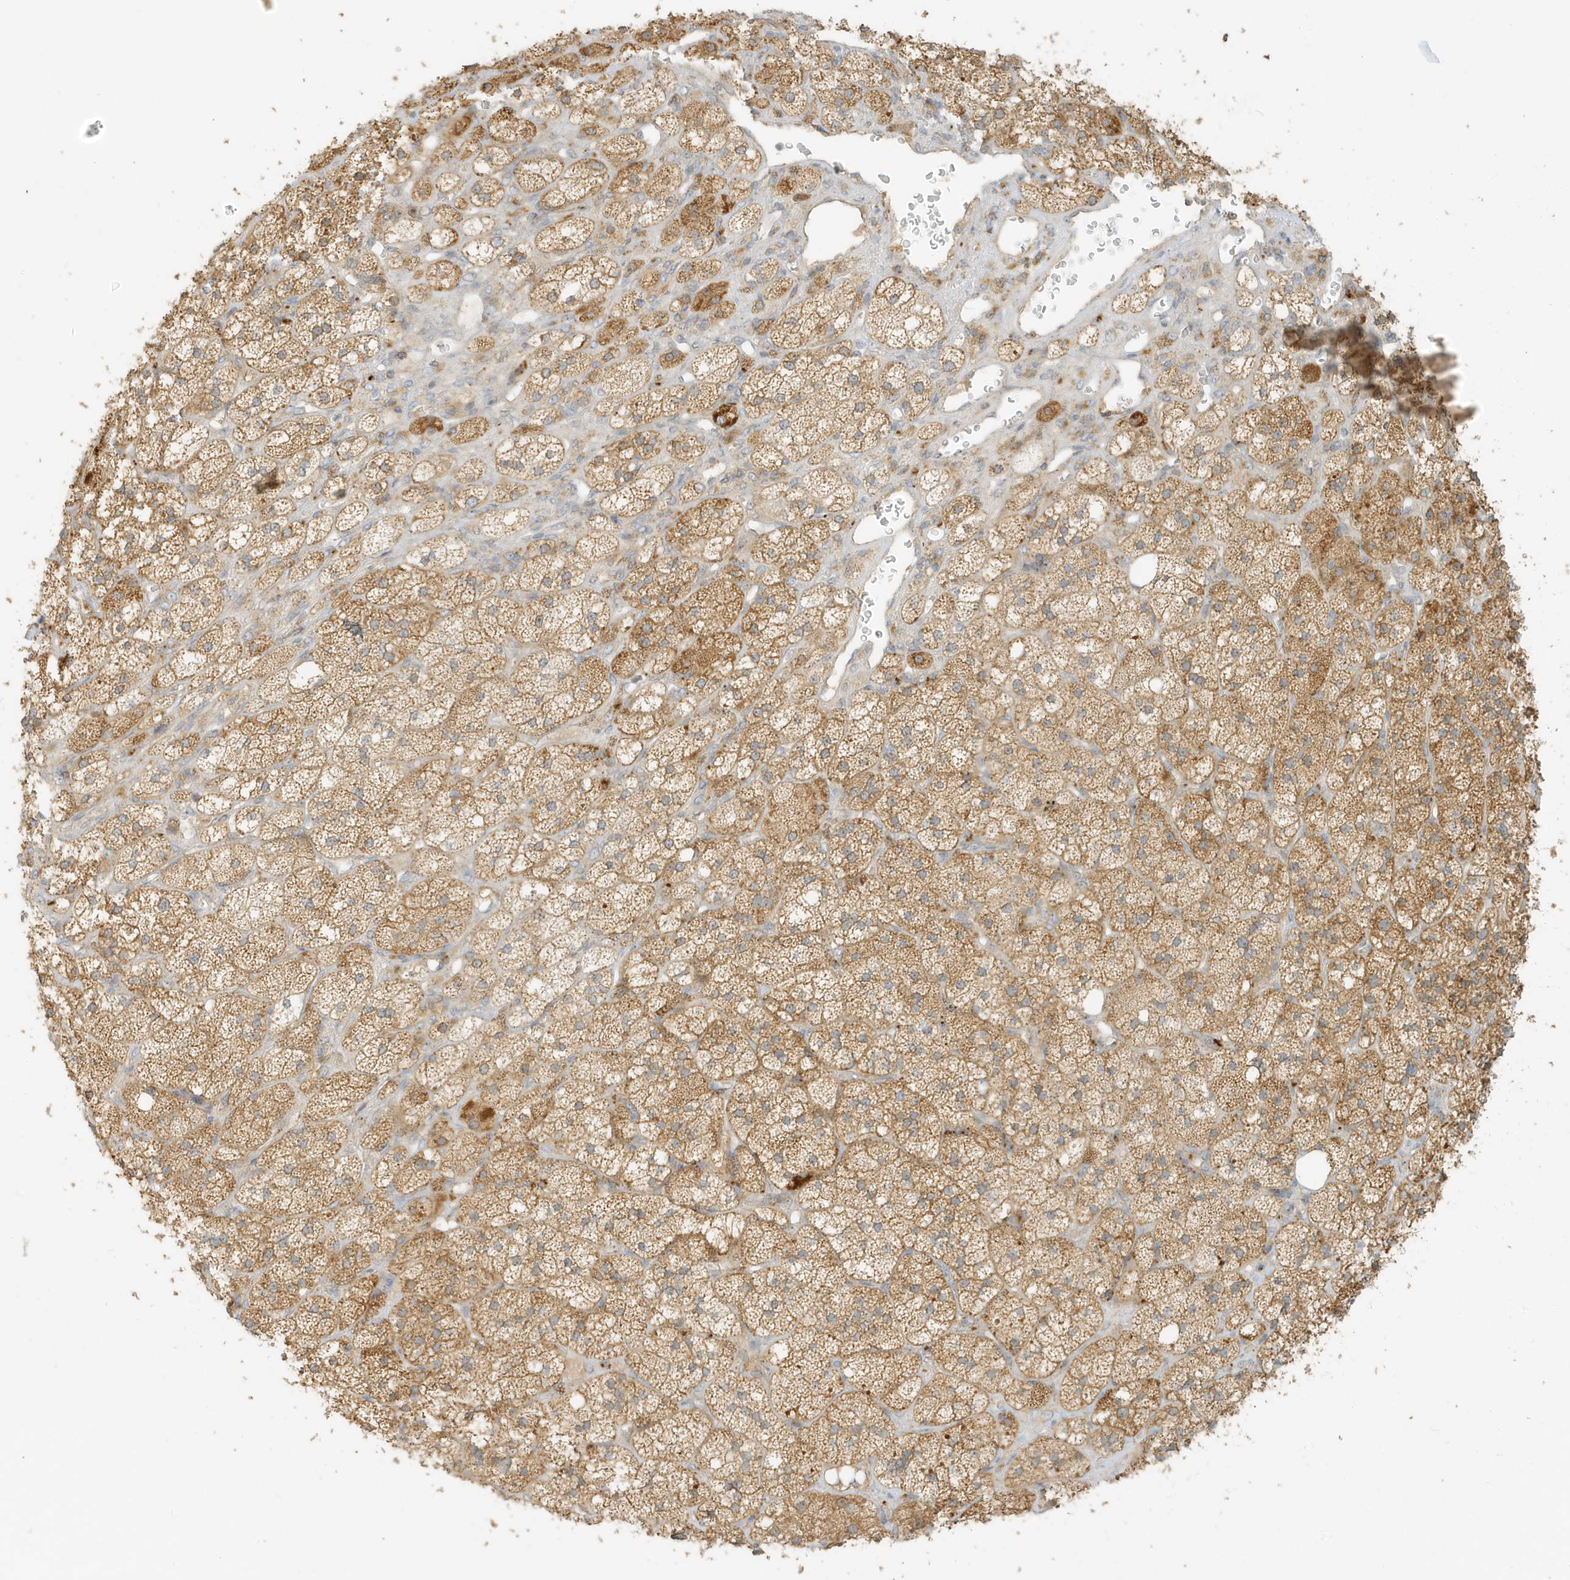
{"staining": {"intensity": "strong", "quantity": ">75%", "location": "cytoplasmic/membranous"}, "tissue": "adrenal gland", "cell_type": "Glandular cells", "image_type": "normal", "snomed": [{"axis": "morphology", "description": "Normal tissue, NOS"}, {"axis": "topography", "description": "Adrenal gland"}], "caption": "Strong cytoplasmic/membranous positivity for a protein is seen in about >75% of glandular cells of normal adrenal gland using immunohistochemistry (IHC).", "gene": "MCOLN1", "patient": {"sex": "male", "age": 61}}